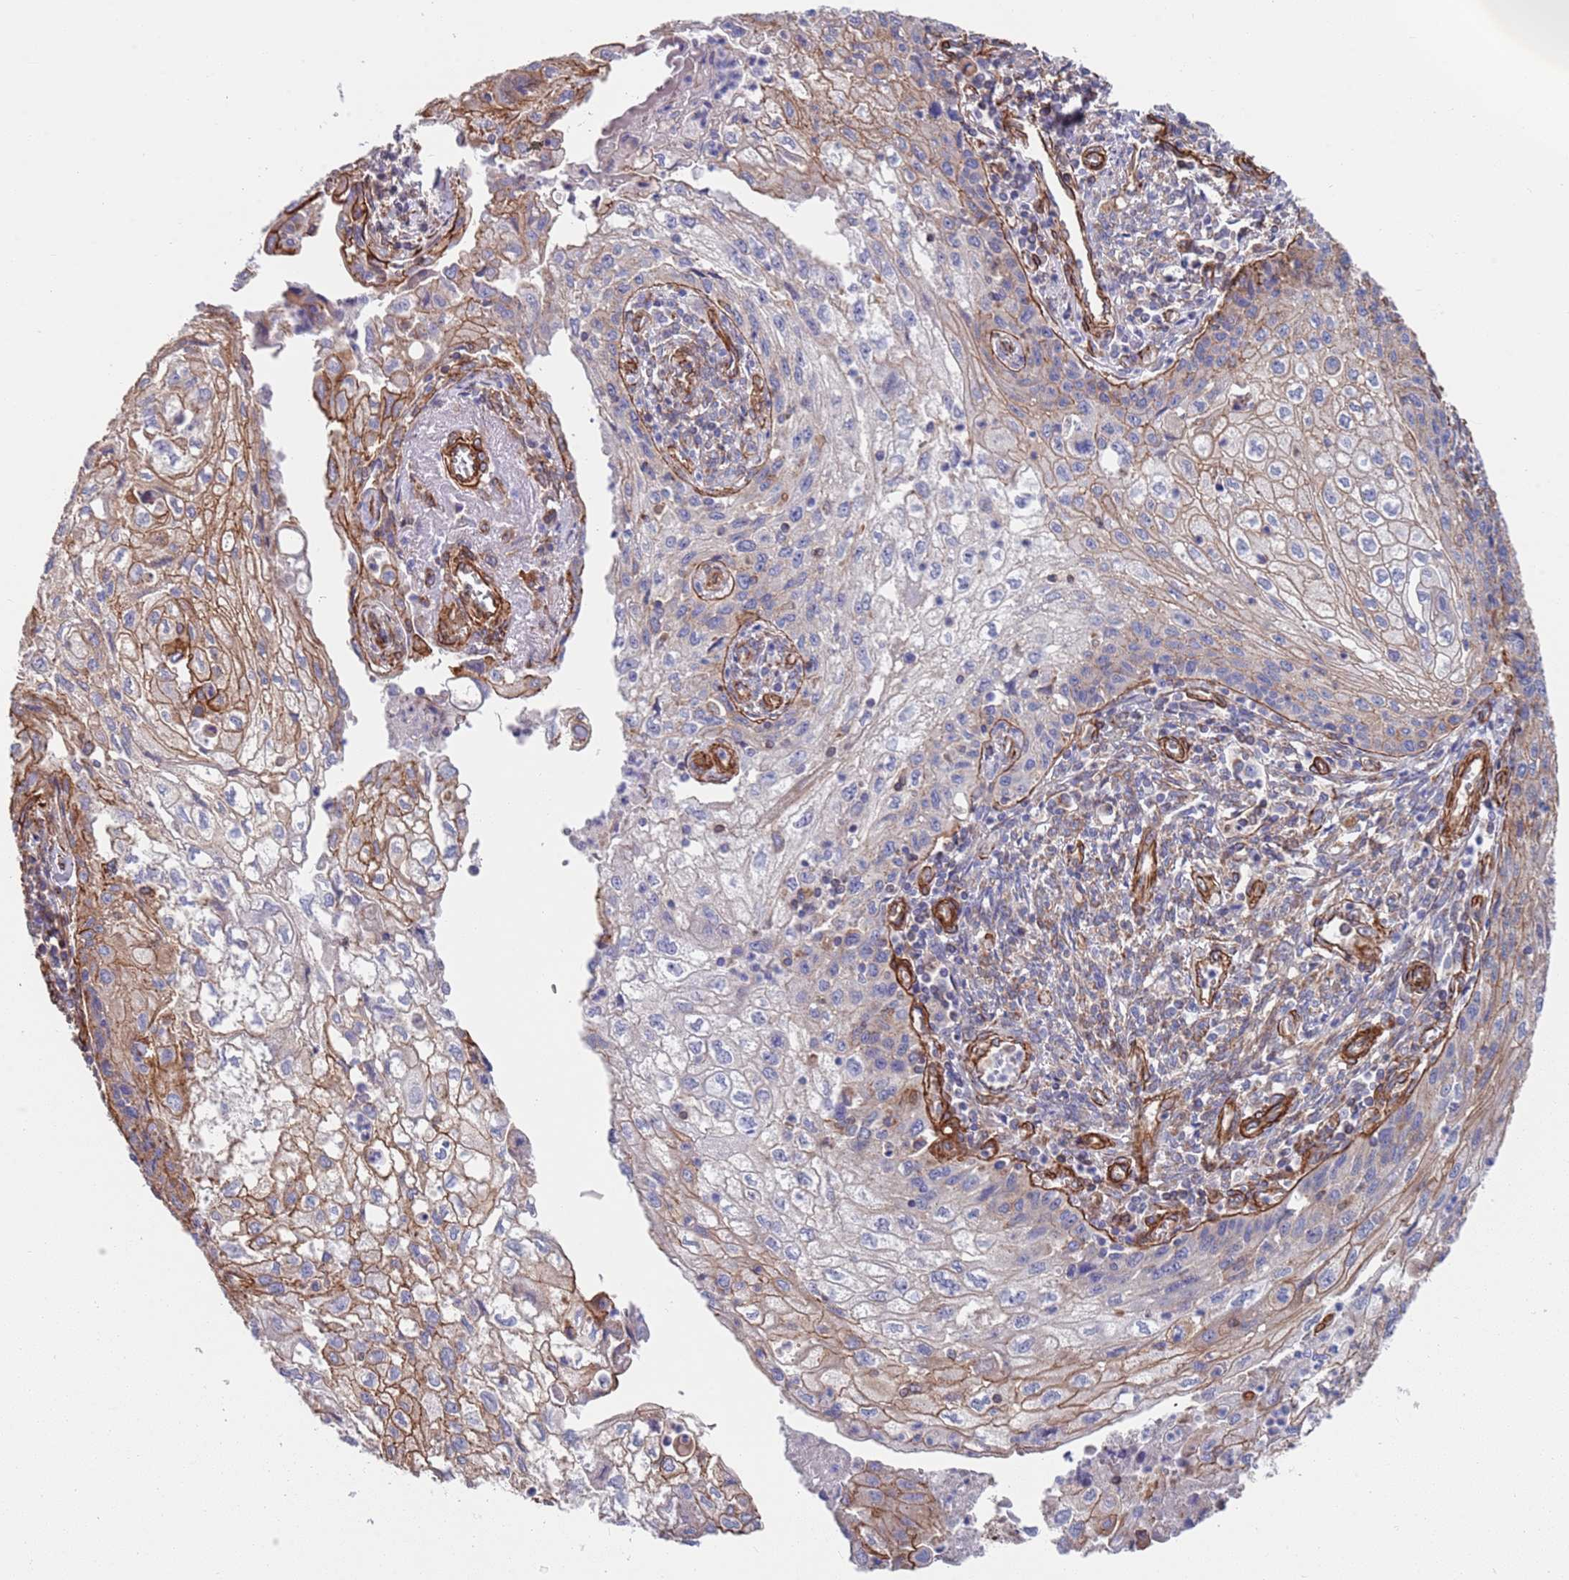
{"staining": {"intensity": "moderate", "quantity": "<25%", "location": "cytoplasmic/membranous"}, "tissue": "cervical cancer", "cell_type": "Tumor cells", "image_type": "cancer", "snomed": [{"axis": "morphology", "description": "Squamous cell carcinoma, NOS"}, {"axis": "topography", "description": "Cervix"}], "caption": "This image shows cervical cancer stained with immunohistochemistry (IHC) to label a protein in brown. The cytoplasmic/membranous of tumor cells show moderate positivity for the protein. Nuclei are counter-stained blue.", "gene": "JAKMIP2", "patient": {"sex": "female", "age": 67}}